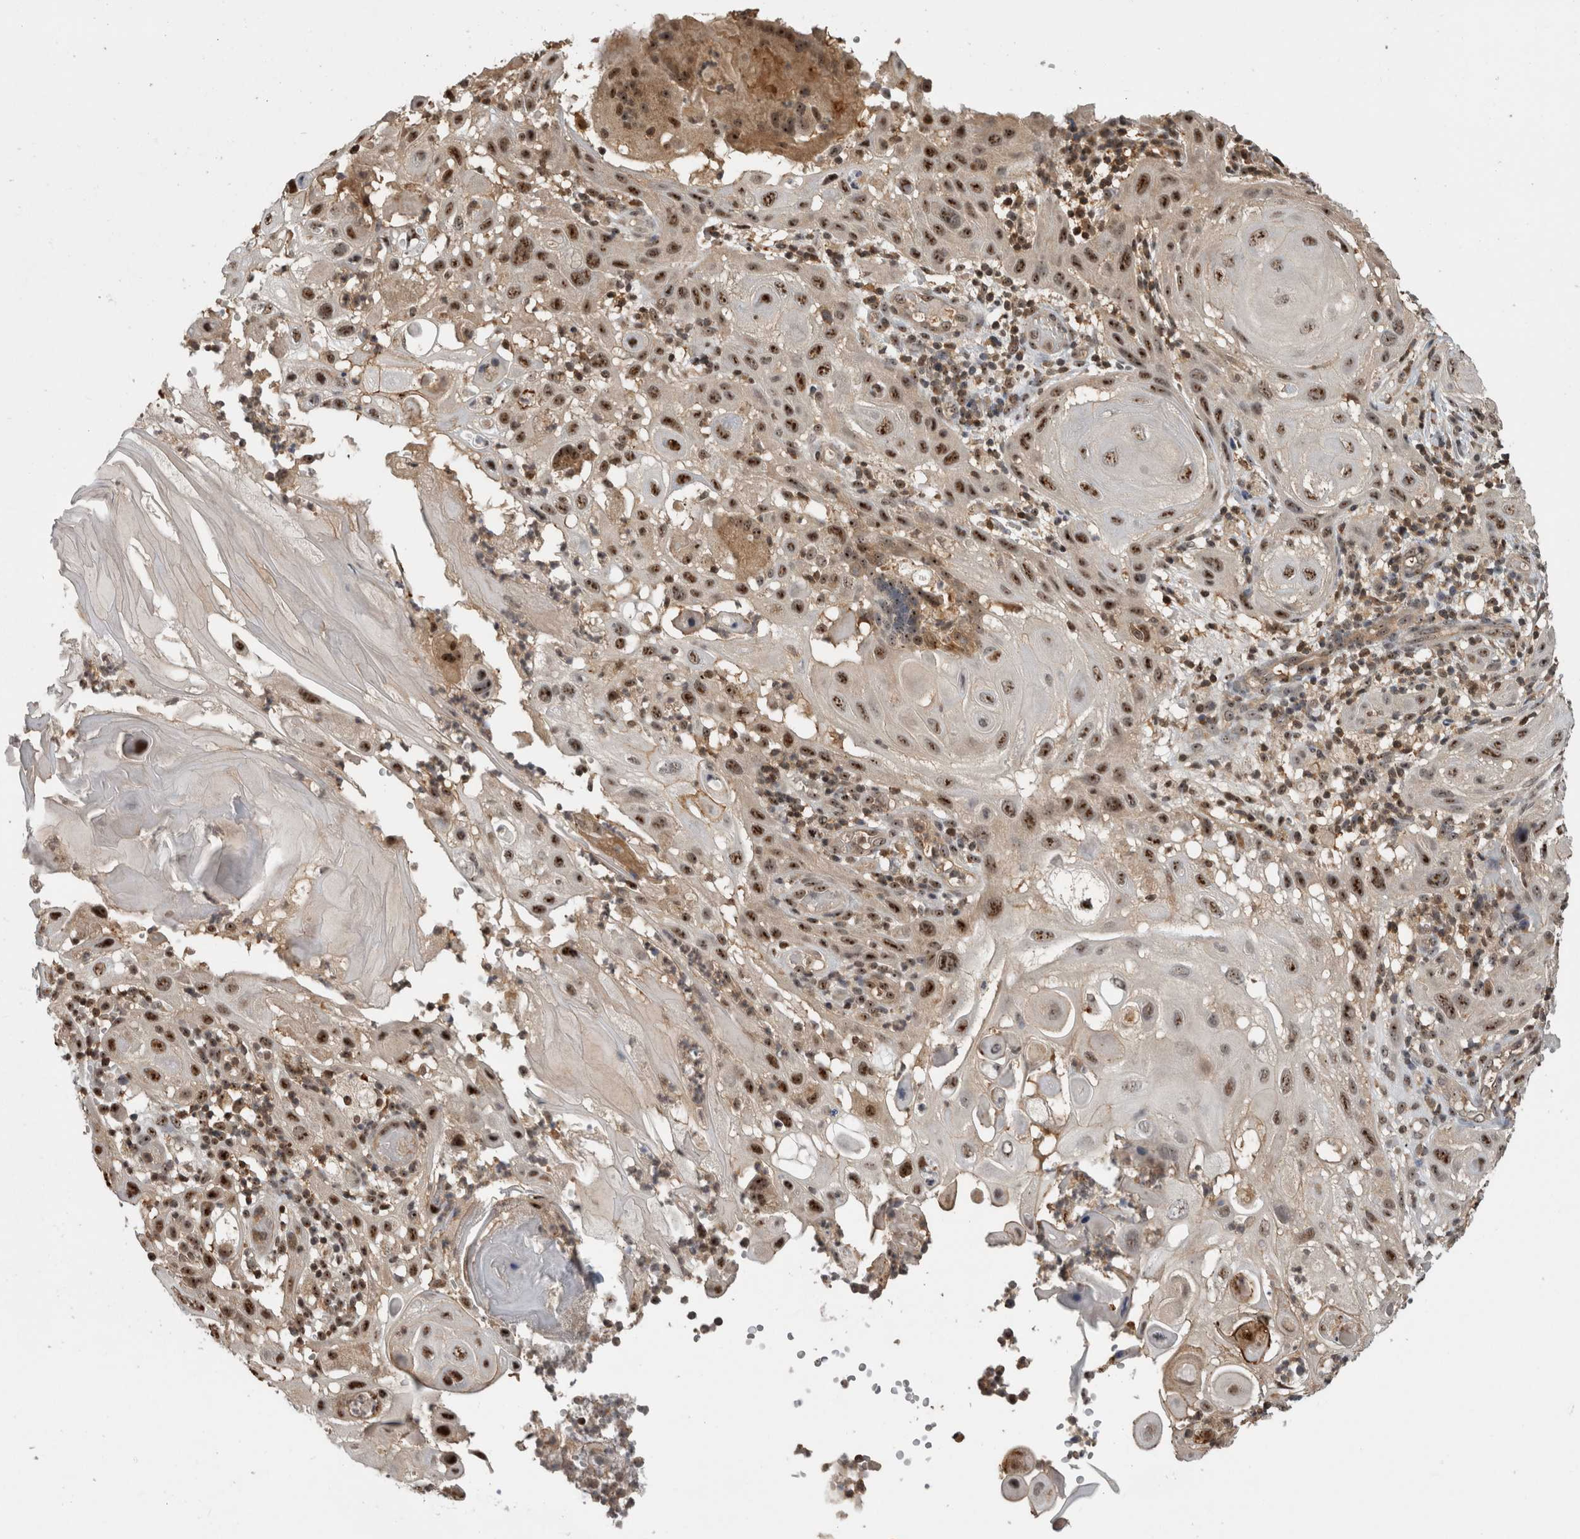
{"staining": {"intensity": "strong", "quantity": ">75%", "location": "nuclear"}, "tissue": "skin cancer", "cell_type": "Tumor cells", "image_type": "cancer", "snomed": [{"axis": "morphology", "description": "Normal tissue, NOS"}, {"axis": "morphology", "description": "Squamous cell carcinoma, NOS"}, {"axis": "topography", "description": "Skin"}], "caption": "Skin cancer tissue displays strong nuclear positivity in approximately >75% of tumor cells, visualized by immunohistochemistry.", "gene": "TDRD7", "patient": {"sex": "female", "age": 96}}